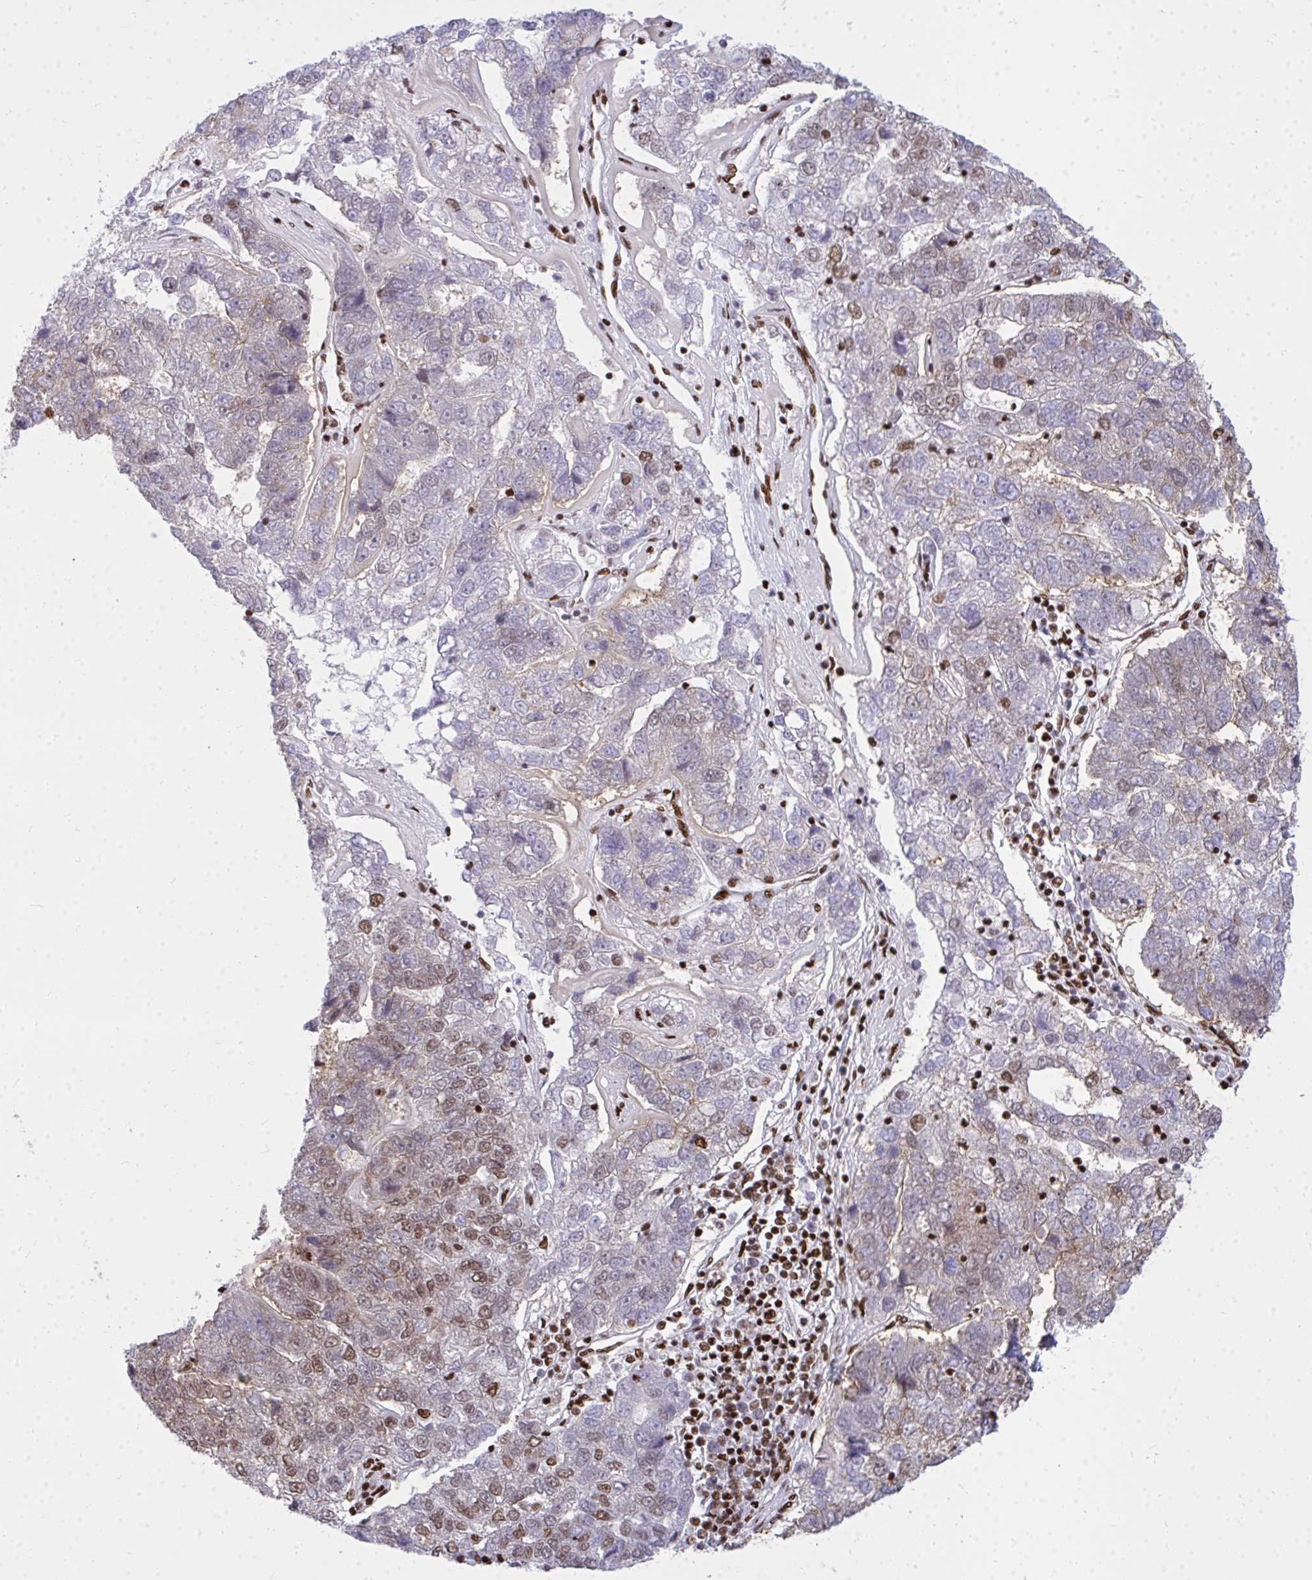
{"staining": {"intensity": "moderate", "quantity": "<25%", "location": "nuclear"}, "tissue": "pancreatic cancer", "cell_type": "Tumor cells", "image_type": "cancer", "snomed": [{"axis": "morphology", "description": "Adenocarcinoma, NOS"}, {"axis": "topography", "description": "Pancreas"}], "caption": "Moderate nuclear staining is identified in approximately <25% of tumor cells in pancreatic cancer (adenocarcinoma). (brown staining indicates protein expression, while blue staining denotes nuclei).", "gene": "TBL1Y", "patient": {"sex": "female", "age": 61}}